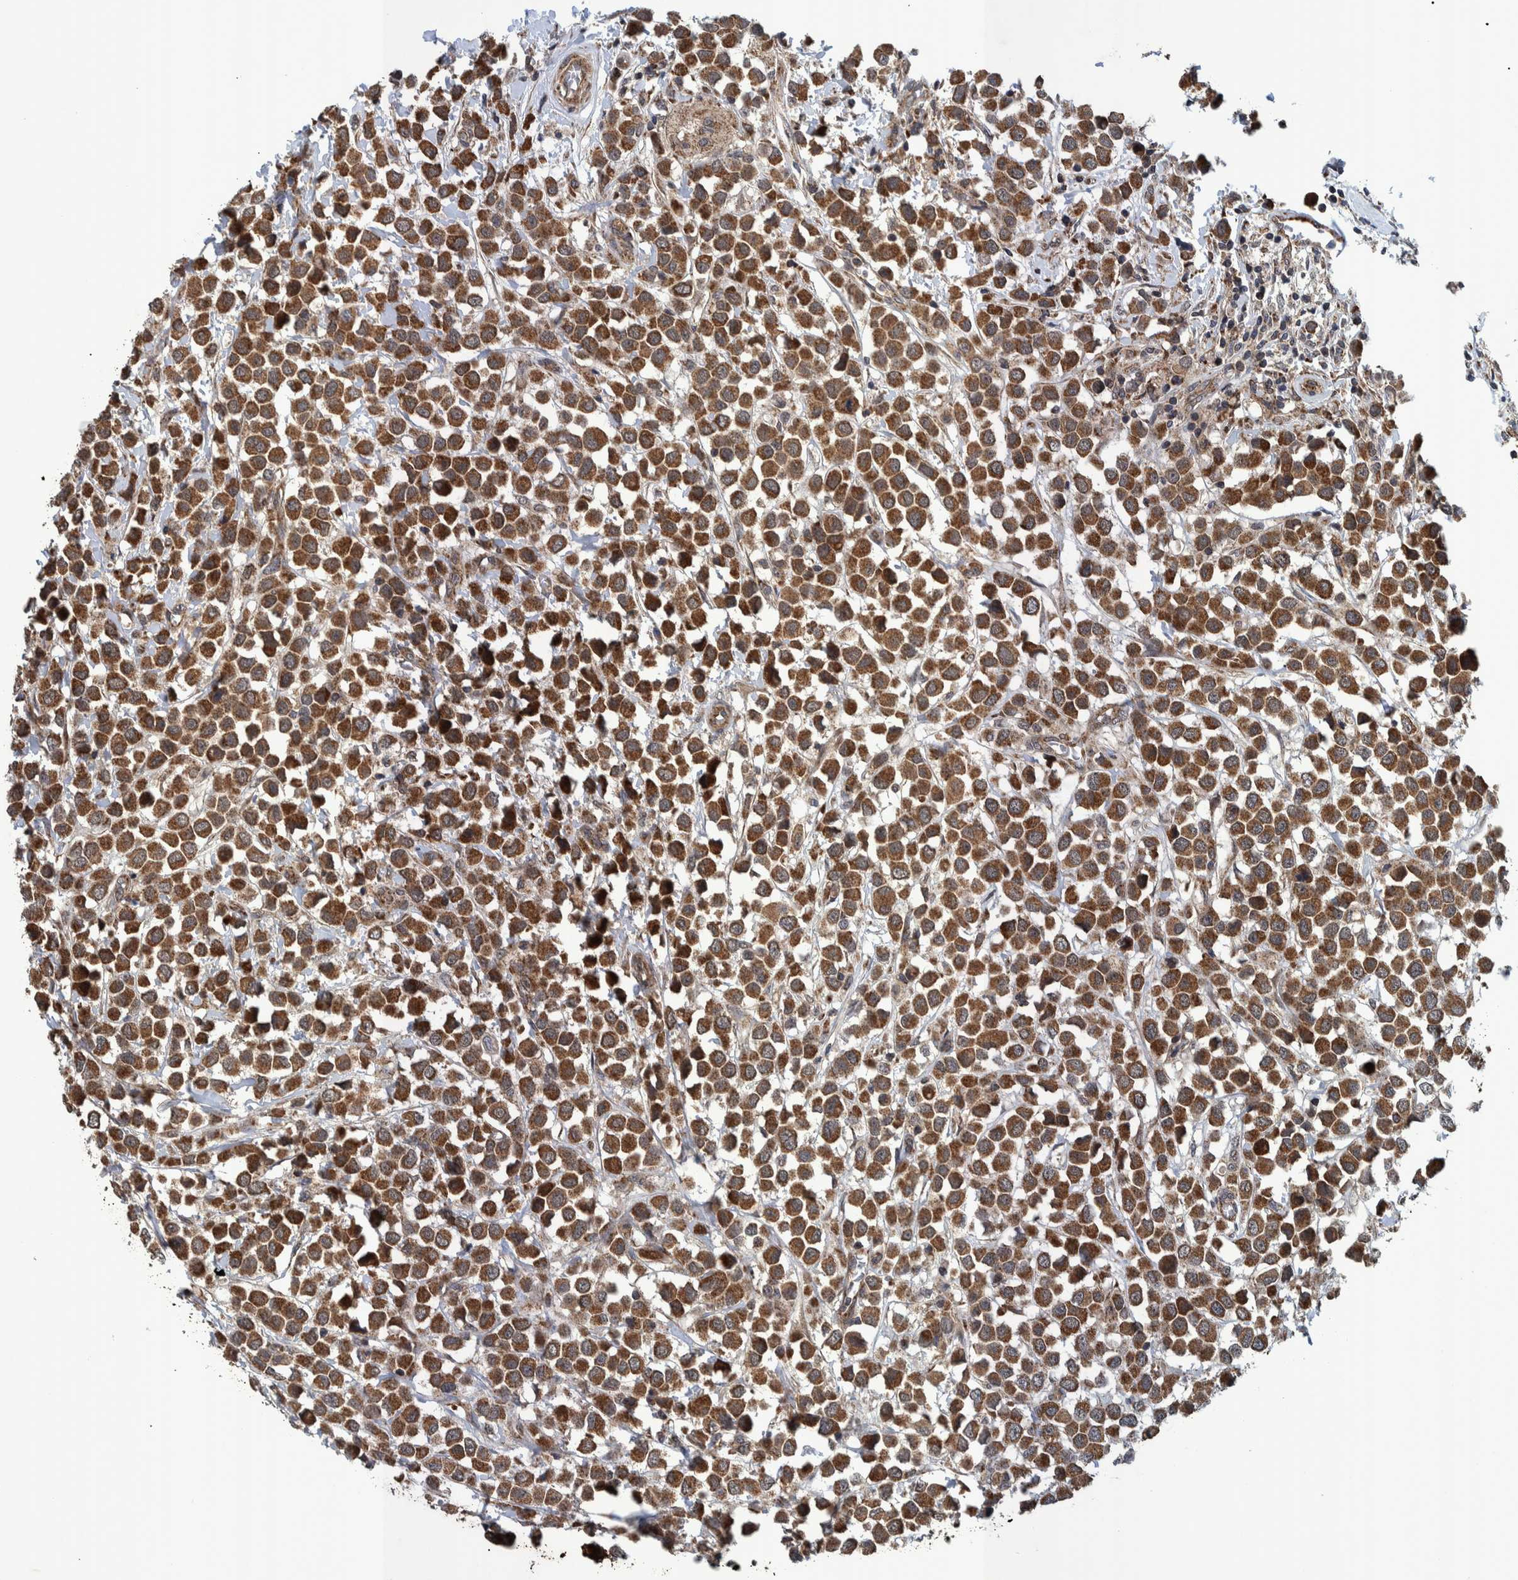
{"staining": {"intensity": "strong", "quantity": ">75%", "location": "cytoplasmic/membranous"}, "tissue": "breast cancer", "cell_type": "Tumor cells", "image_type": "cancer", "snomed": [{"axis": "morphology", "description": "Duct carcinoma"}, {"axis": "topography", "description": "Breast"}], "caption": "Human breast cancer (infiltrating ductal carcinoma) stained for a protein (brown) demonstrates strong cytoplasmic/membranous positive positivity in about >75% of tumor cells.", "gene": "MRPS7", "patient": {"sex": "female", "age": 61}}